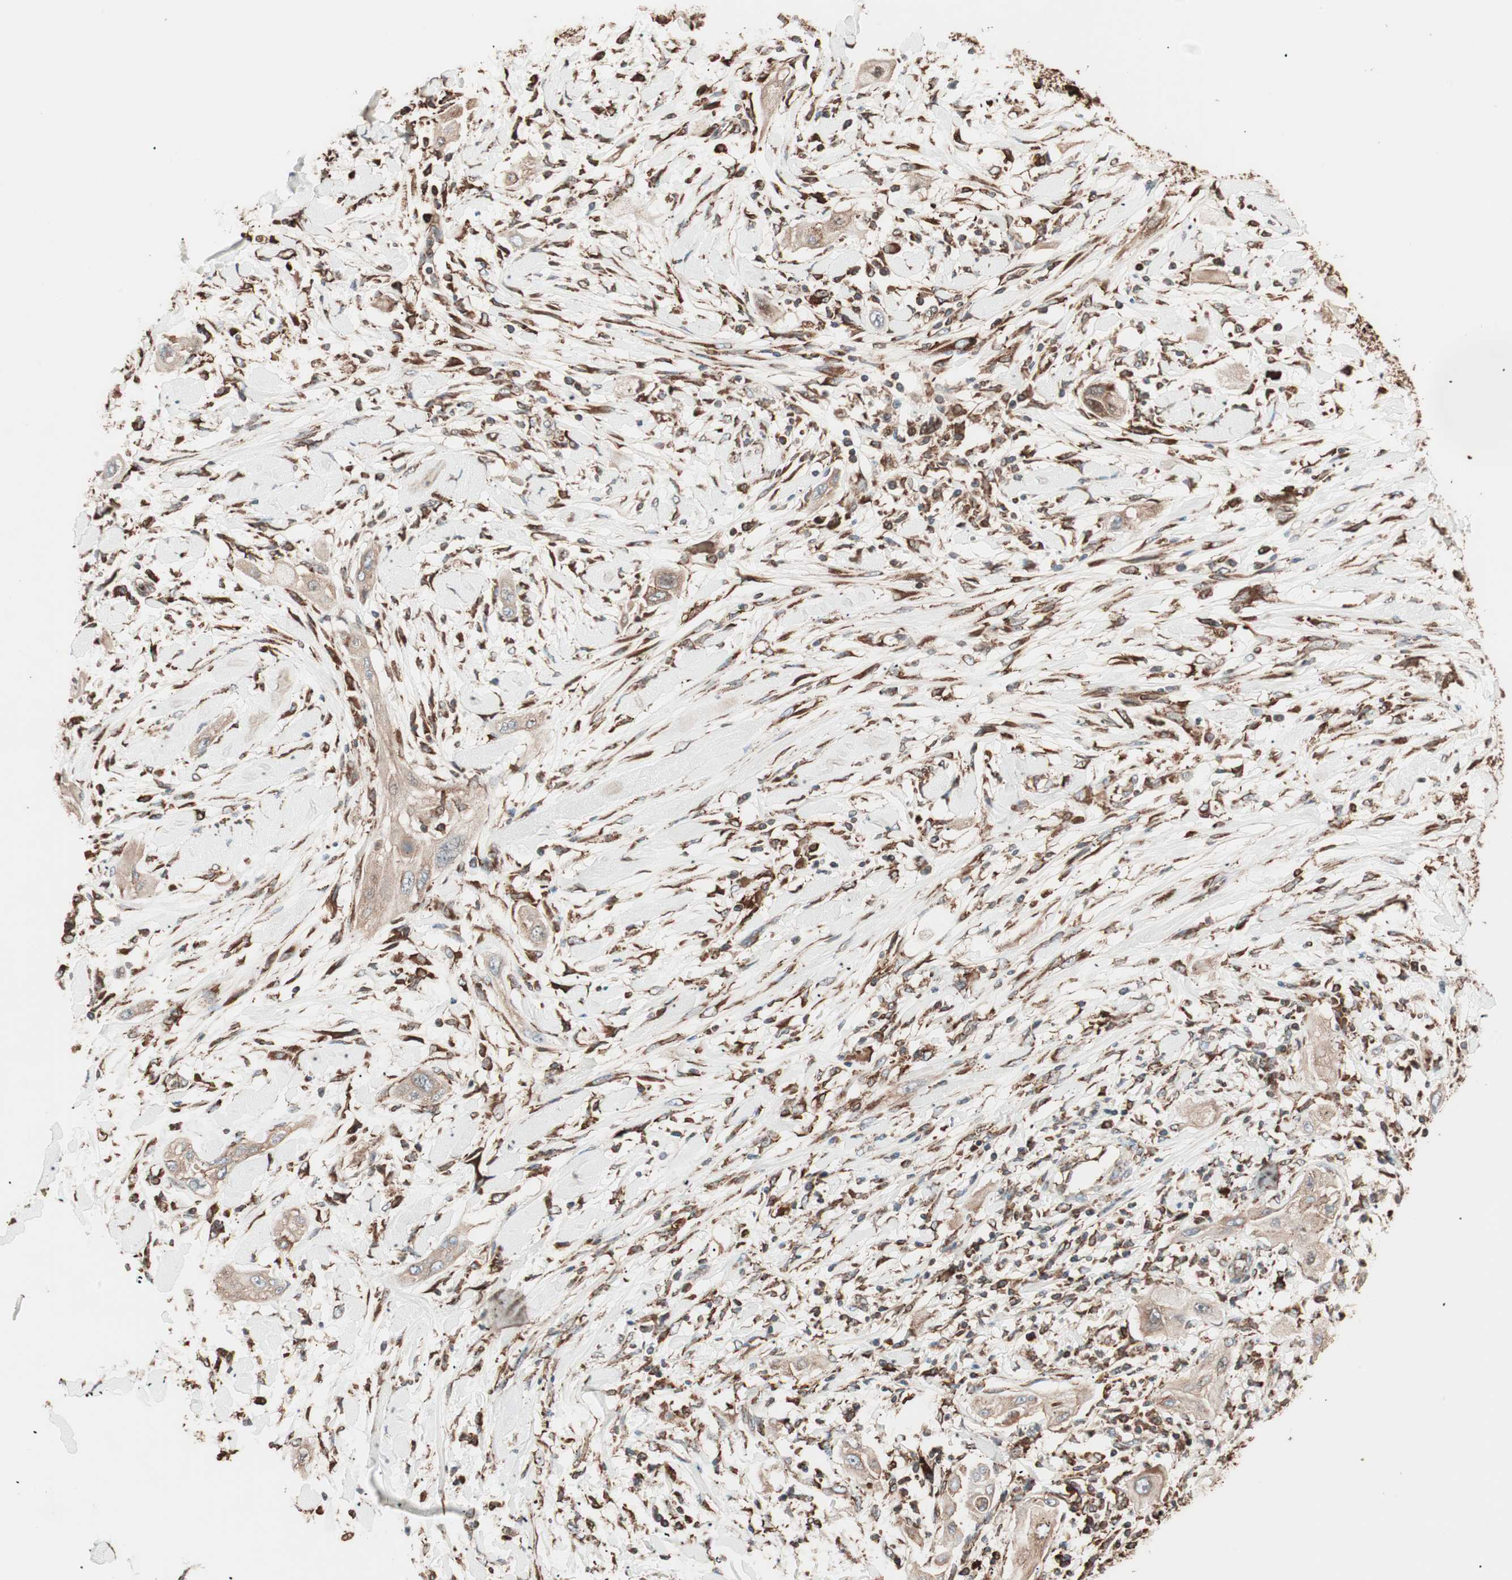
{"staining": {"intensity": "moderate", "quantity": ">75%", "location": "cytoplasmic/membranous"}, "tissue": "lung cancer", "cell_type": "Tumor cells", "image_type": "cancer", "snomed": [{"axis": "morphology", "description": "Squamous cell carcinoma, NOS"}, {"axis": "topography", "description": "Lung"}], "caption": "High-magnification brightfield microscopy of lung cancer (squamous cell carcinoma) stained with DAB (brown) and counterstained with hematoxylin (blue). tumor cells exhibit moderate cytoplasmic/membranous expression is appreciated in approximately>75% of cells.", "gene": "VEGFA", "patient": {"sex": "female", "age": 47}}